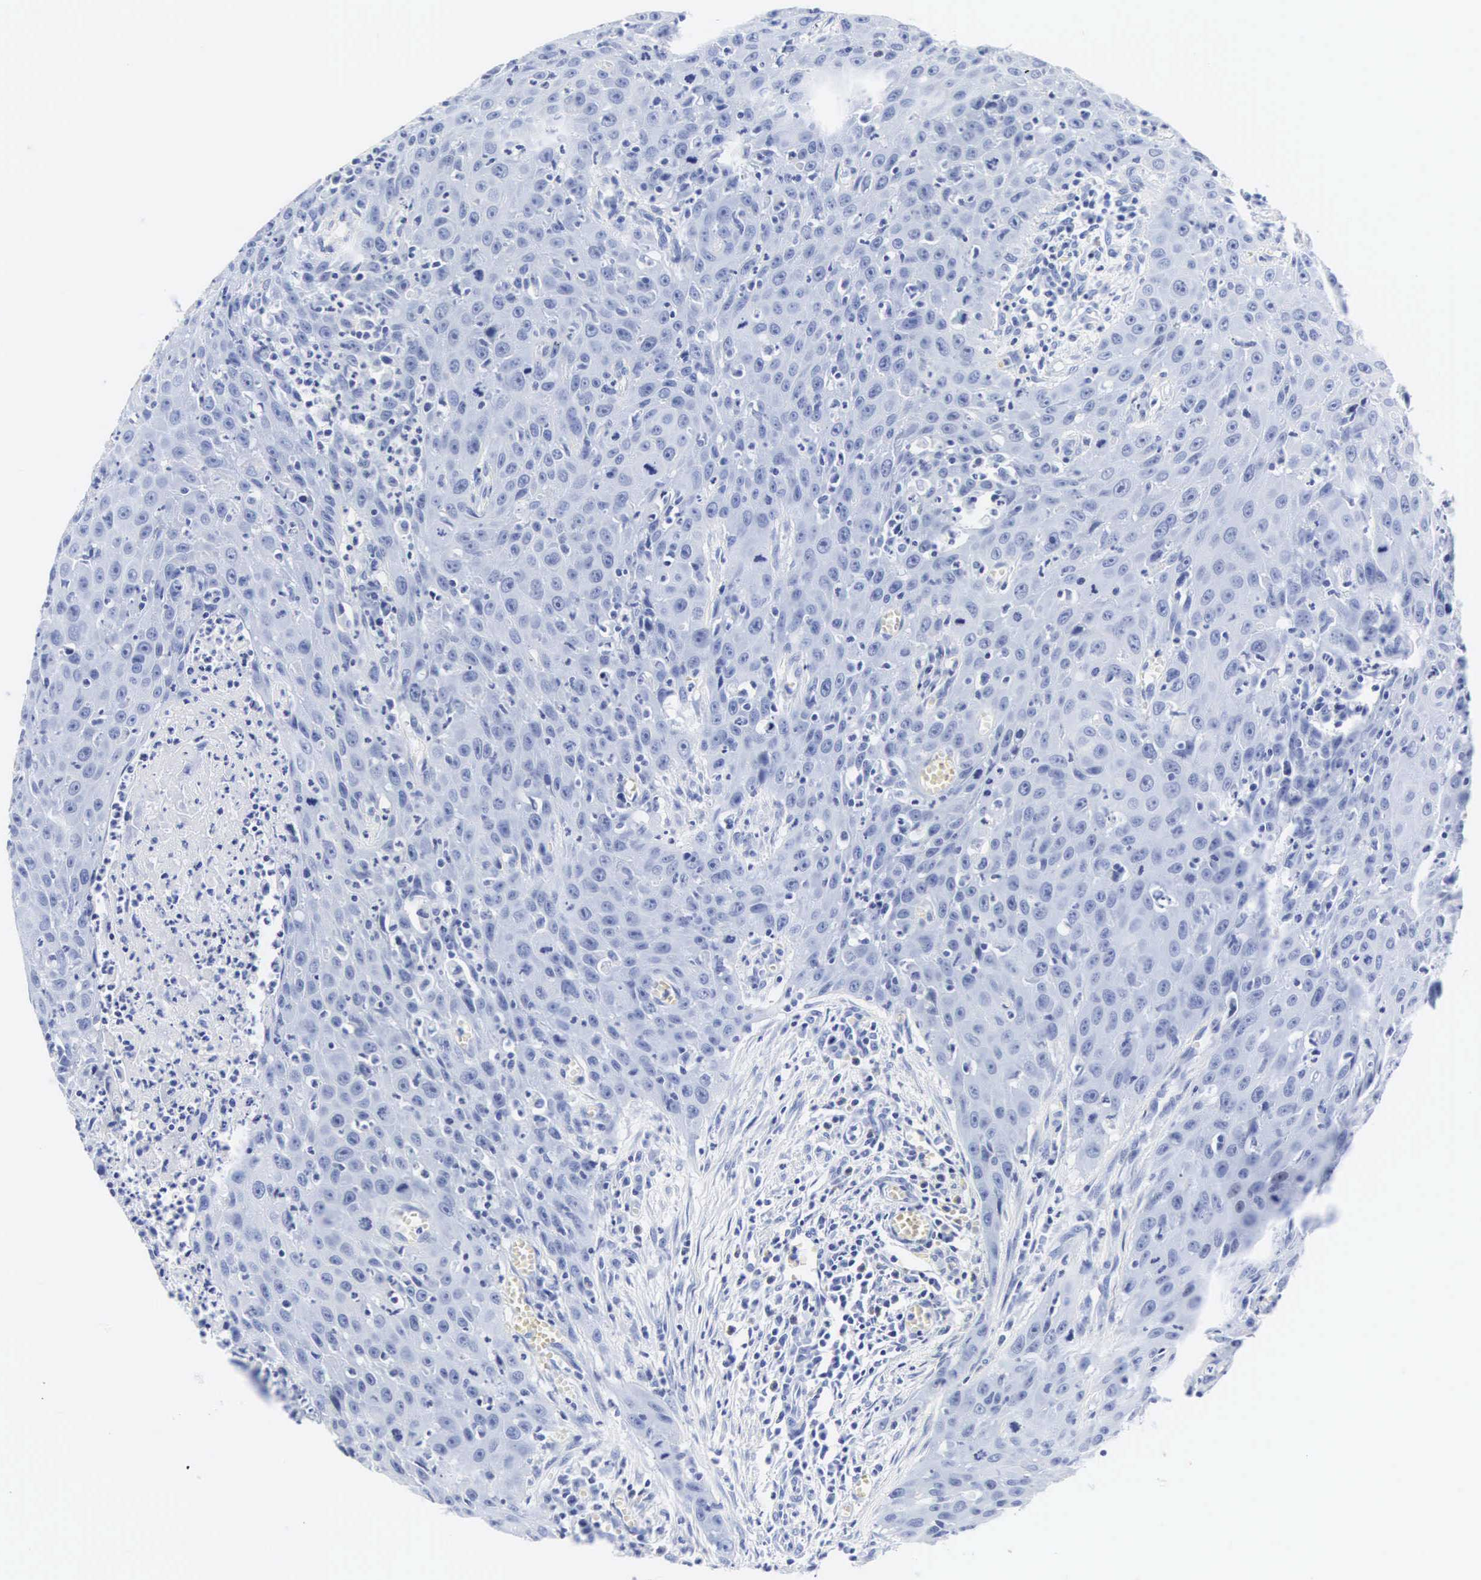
{"staining": {"intensity": "negative", "quantity": "none", "location": "none"}, "tissue": "urothelial cancer", "cell_type": "Tumor cells", "image_type": "cancer", "snomed": [{"axis": "morphology", "description": "Urothelial carcinoma, High grade"}, {"axis": "topography", "description": "Urinary bladder"}], "caption": "This is an IHC micrograph of human high-grade urothelial carcinoma. There is no expression in tumor cells.", "gene": "INS", "patient": {"sex": "male", "age": 66}}